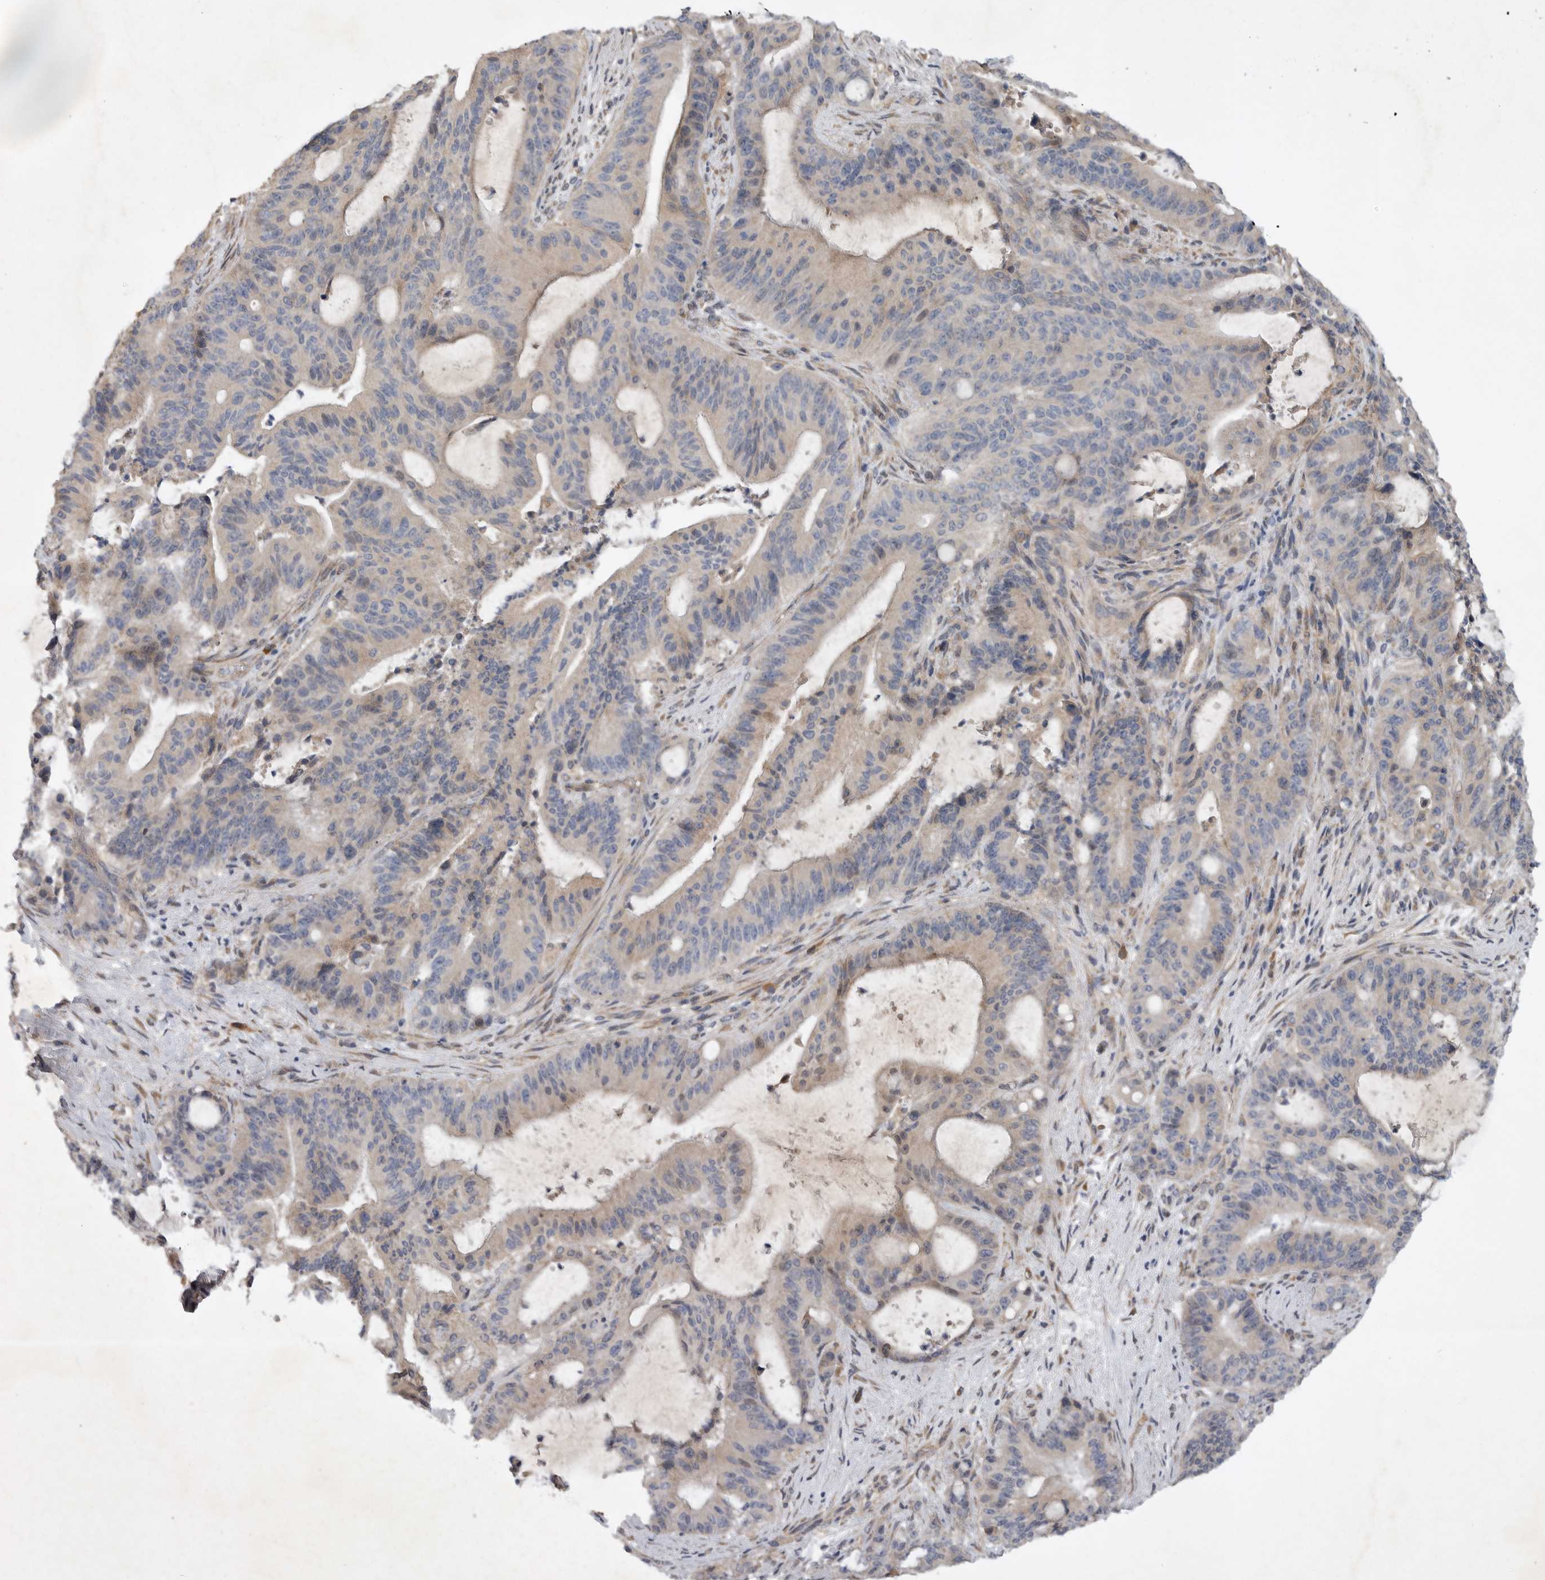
{"staining": {"intensity": "weak", "quantity": "25%-75%", "location": "cytoplasmic/membranous"}, "tissue": "liver cancer", "cell_type": "Tumor cells", "image_type": "cancer", "snomed": [{"axis": "morphology", "description": "Normal tissue, NOS"}, {"axis": "morphology", "description": "Cholangiocarcinoma"}, {"axis": "topography", "description": "Liver"}, {"axis": "topography", "description": "Peripheral nerve tissue"}], "caption": "This histopathology image demonstrates IHC staining of liver cancer (cholangiocarcinoma), with low weak cytoplasmic/membranous positivity in approximately 25%-75% of tumor cells.", "gene": "EDEM3", "patient": {"sex": "female", "age": 73}}